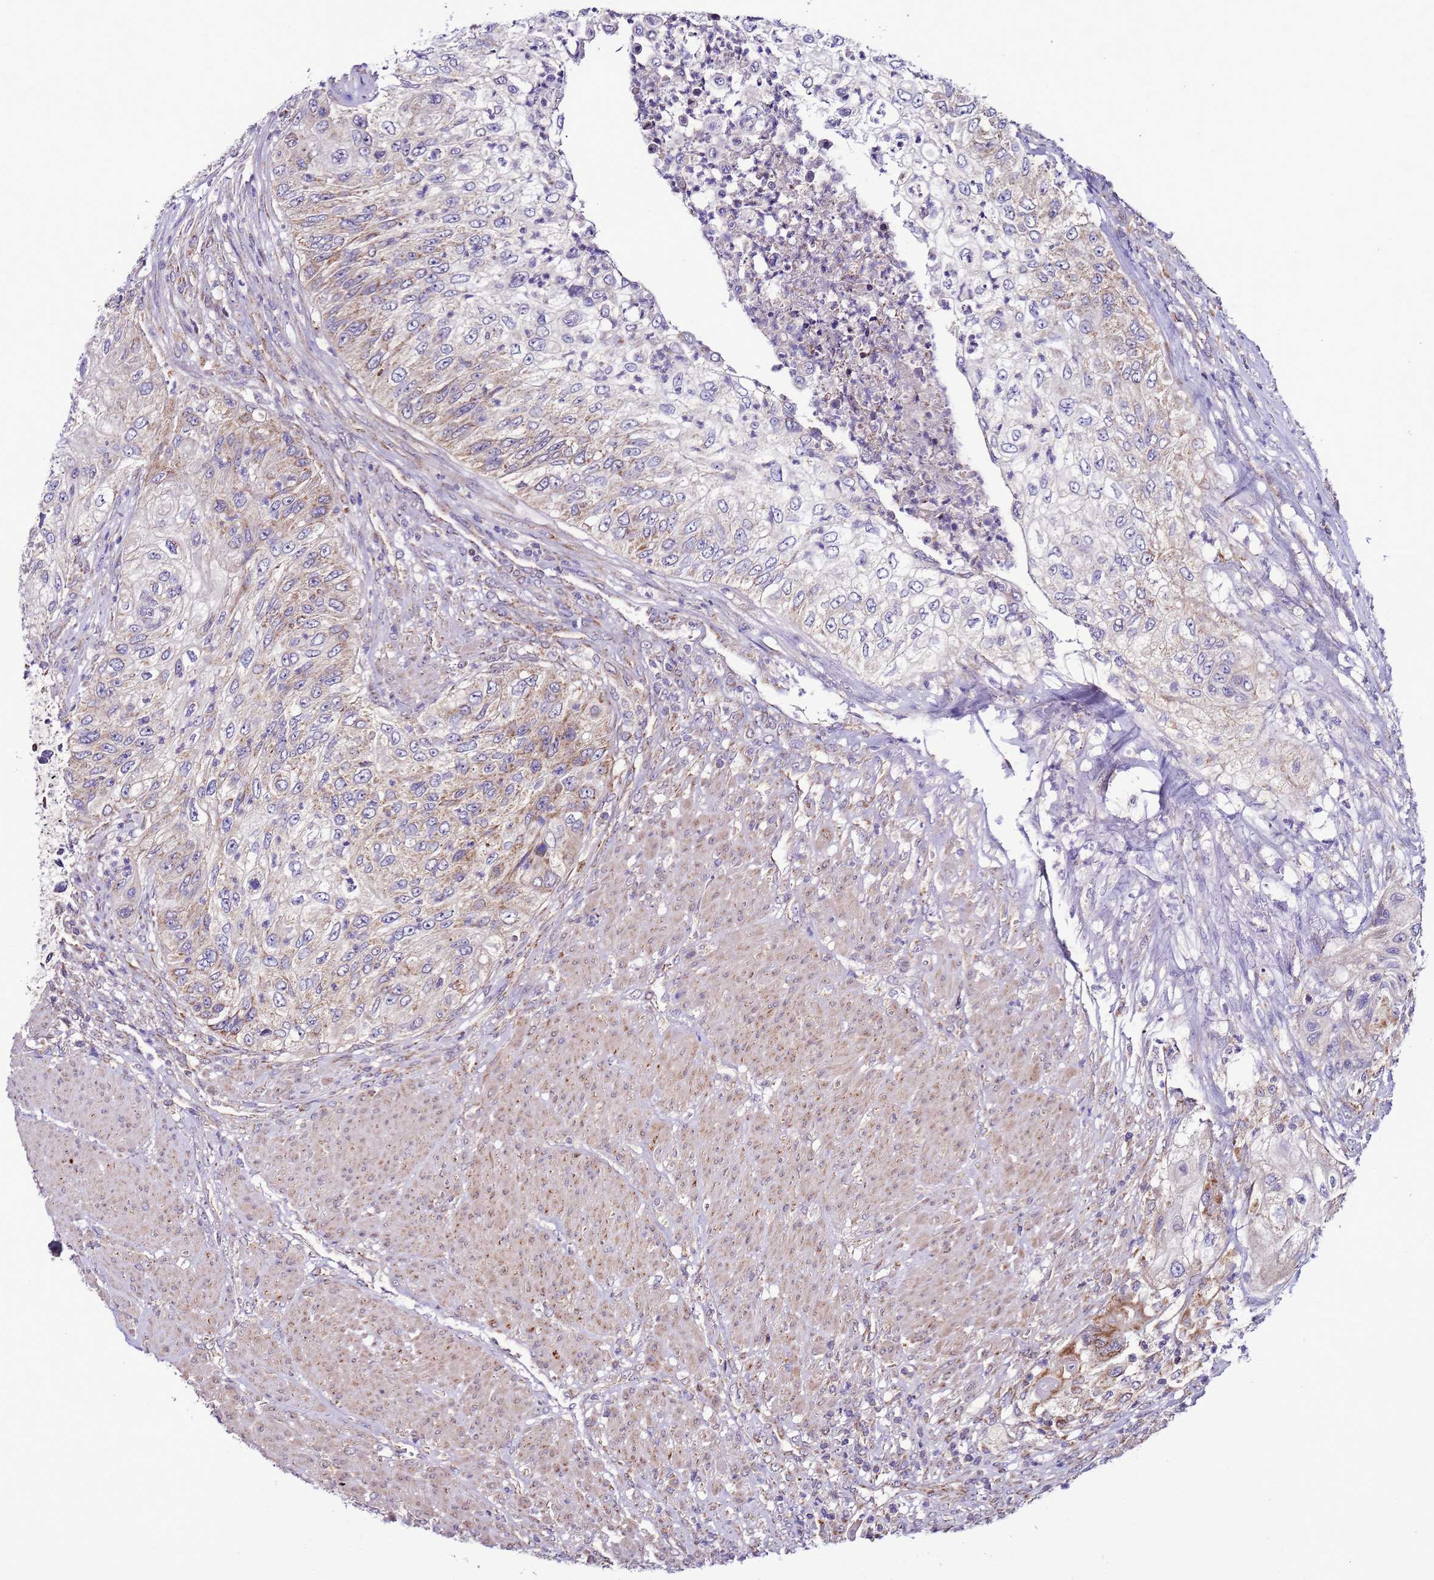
{"staining": {"intensity": "moderate", "quantity": "25%-75%", "location": "cytoplasmic/membranous"}, "tissue": "urothelial cancer", "cell_type": "Tumor cells", "image_type": "cancer", "snomed": [{"axis": "morphology", "description": "Urothelial carcinoma, High grade"}, {"axis": "topography", "description": "Urinary bladder"}], "caption": "Human urothelial carcinoma (high-grade) stained with a protein marker demonstrates moderate staining in tumor cells.", "gene": "UEVLD", "patient": {"sex": "female", "age": 60}}